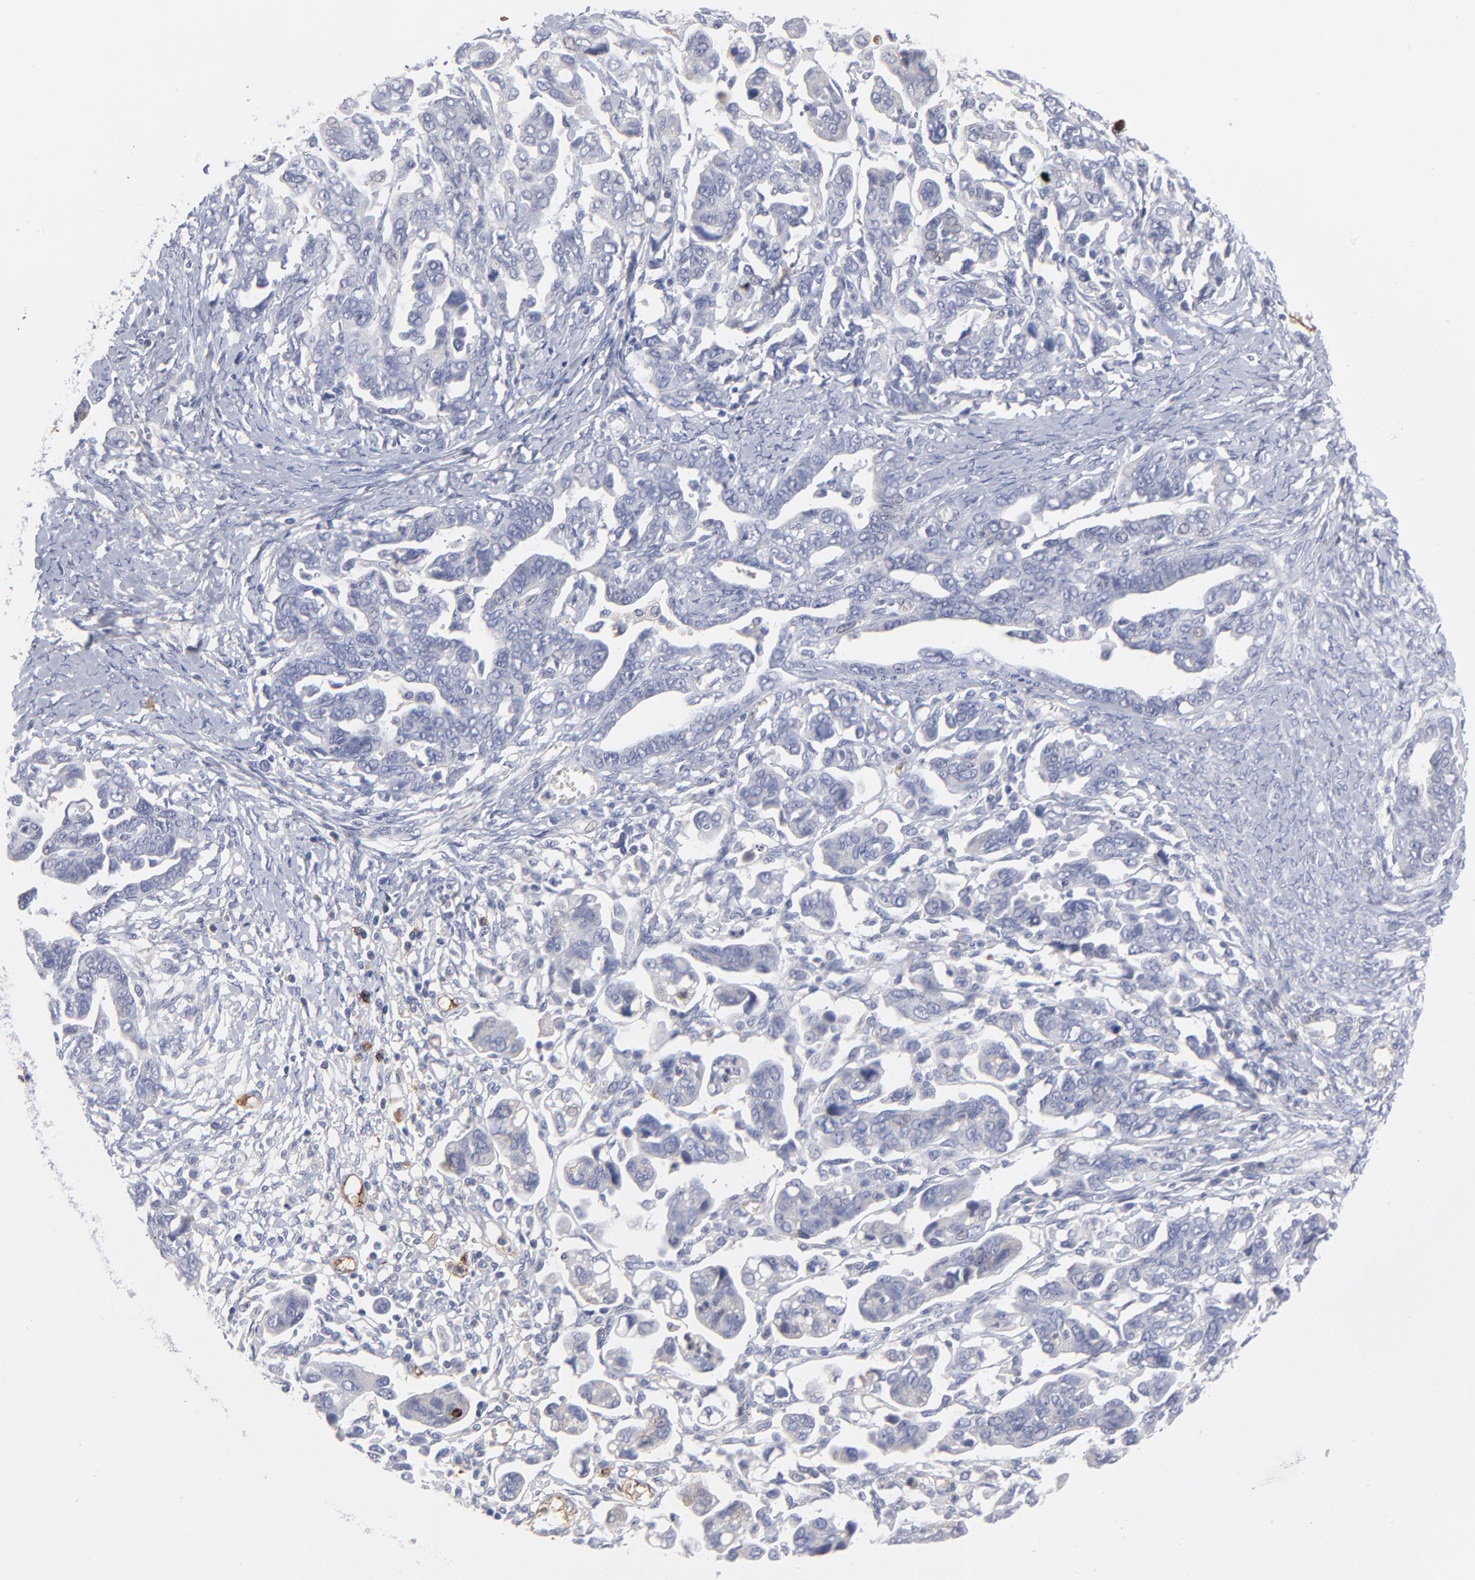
{"staining": {"intensity": "negative", "quantity": "none", "location": "none"}, "tissue": "ovarian cancer", "cell_type": "Tumor cells", "image_type": "cancer", "snomed": [{"axis": "morphology", "description": "Cystadenocarcinoma, serous, NOS"}, {"axis": "topography", "description": "Ovary"}], "caption": "Ovarian cancer was stained to show a protein in brown. There is no significant positivity in tumor cells.", "gene": "CCR3", "patient": {"sex": "female", "age": 69}}